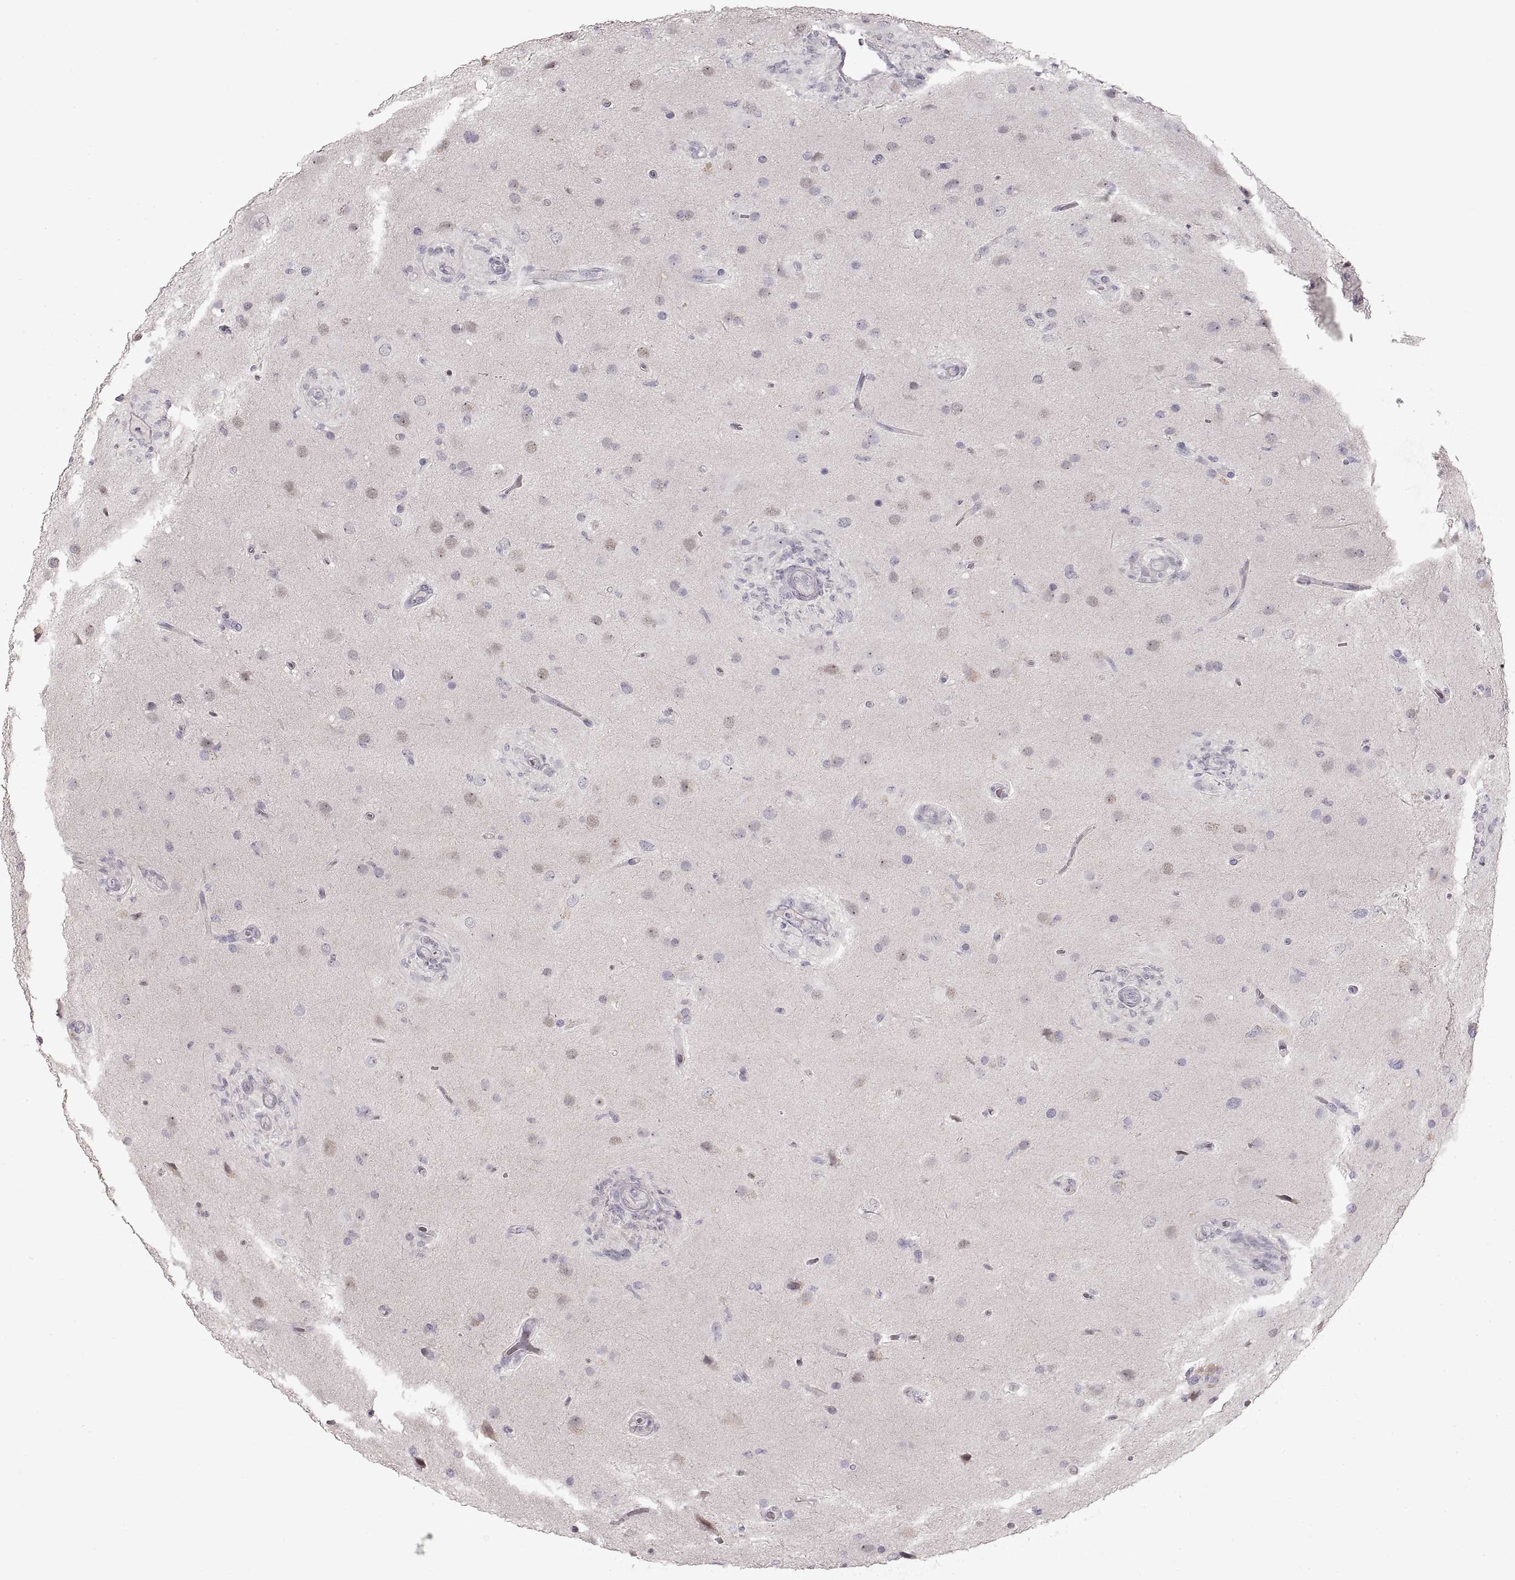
{"staining": {"intensity": "negative", "quantity": "none", "location": "none"}, "tissue": "glioma", "cell_type": "Tumor cells", "image_type": "cancer", "snomed": [{"axis": "morphology", "description": "Glioma, malignant, High grade"}, {"axis": "topography", "description": "Brain"}], "caption": "Glioma was stained to show a protein in brown. There is no significant staining in tumor cells.", "gene": "PCSK2", "patient": {"sex": "male", "age": 68}}